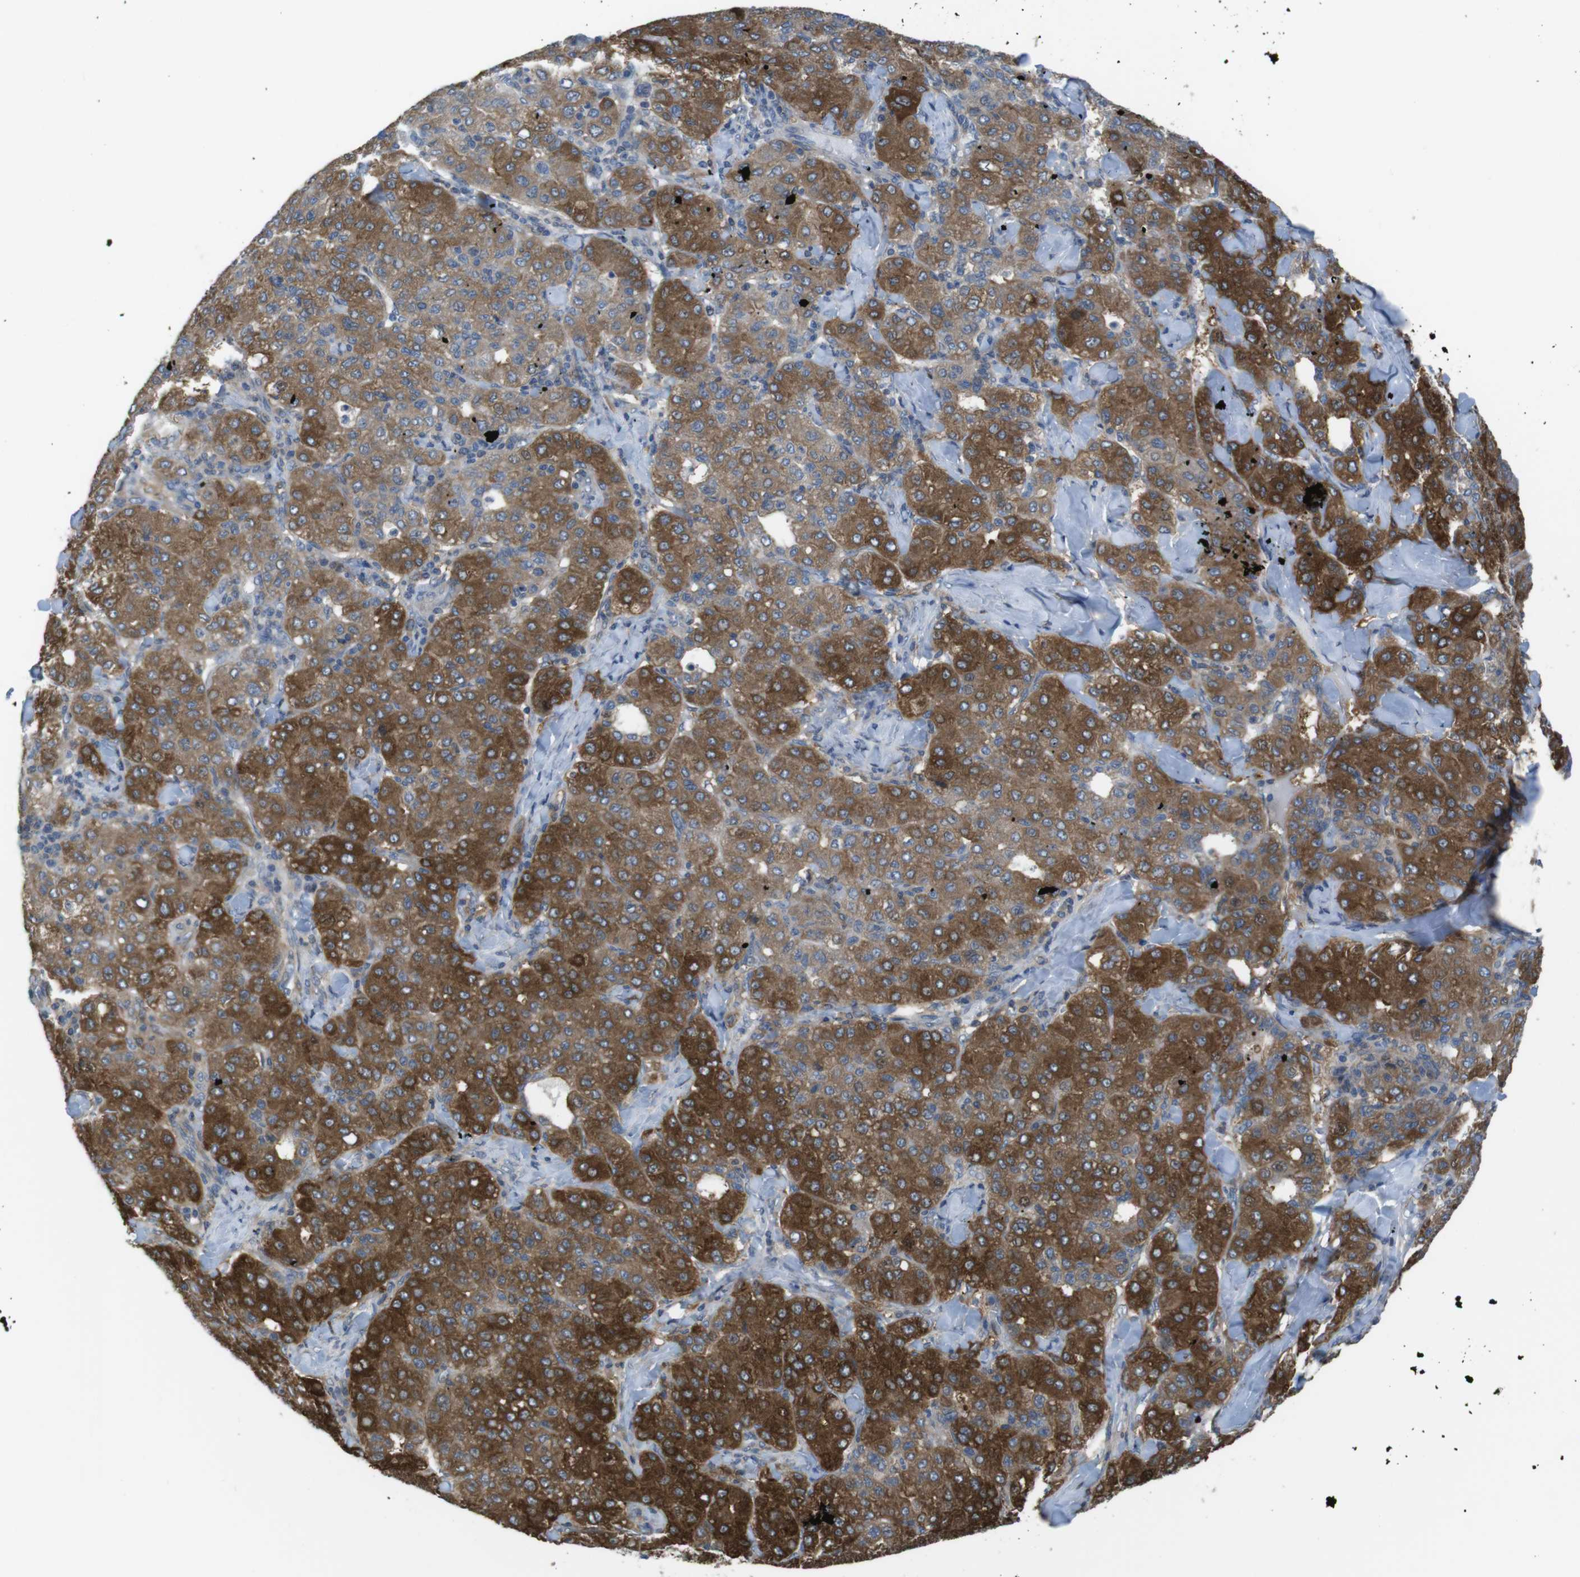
{"staining": {"intensity": "strong", "quantity": ">75%", "location": "cytoplasmic/membranous"}, "tissue": "liver cancer", "cell_type": "Tumor cells", "image_type": "cancer", "snomed": [{"axis": "morphology", "description": "Carcinoma, Hepatocellular, NOS"}, {"axis": "topography", "description": "Liver"}], "caption": "Immunohistochemistry (IHC) histopathology image of neoplastic tissue: liver cancer (hepatocellular carcinoma) stained using IHC exhibits high levels of strong protein expression localized specifically in the cytoplasmic/membranous of tumor cells, appearing as a cytoplasmic/membranous brown color.", "gene": "MTHFD1", "patient": {"sex": "male", "age": 65}}